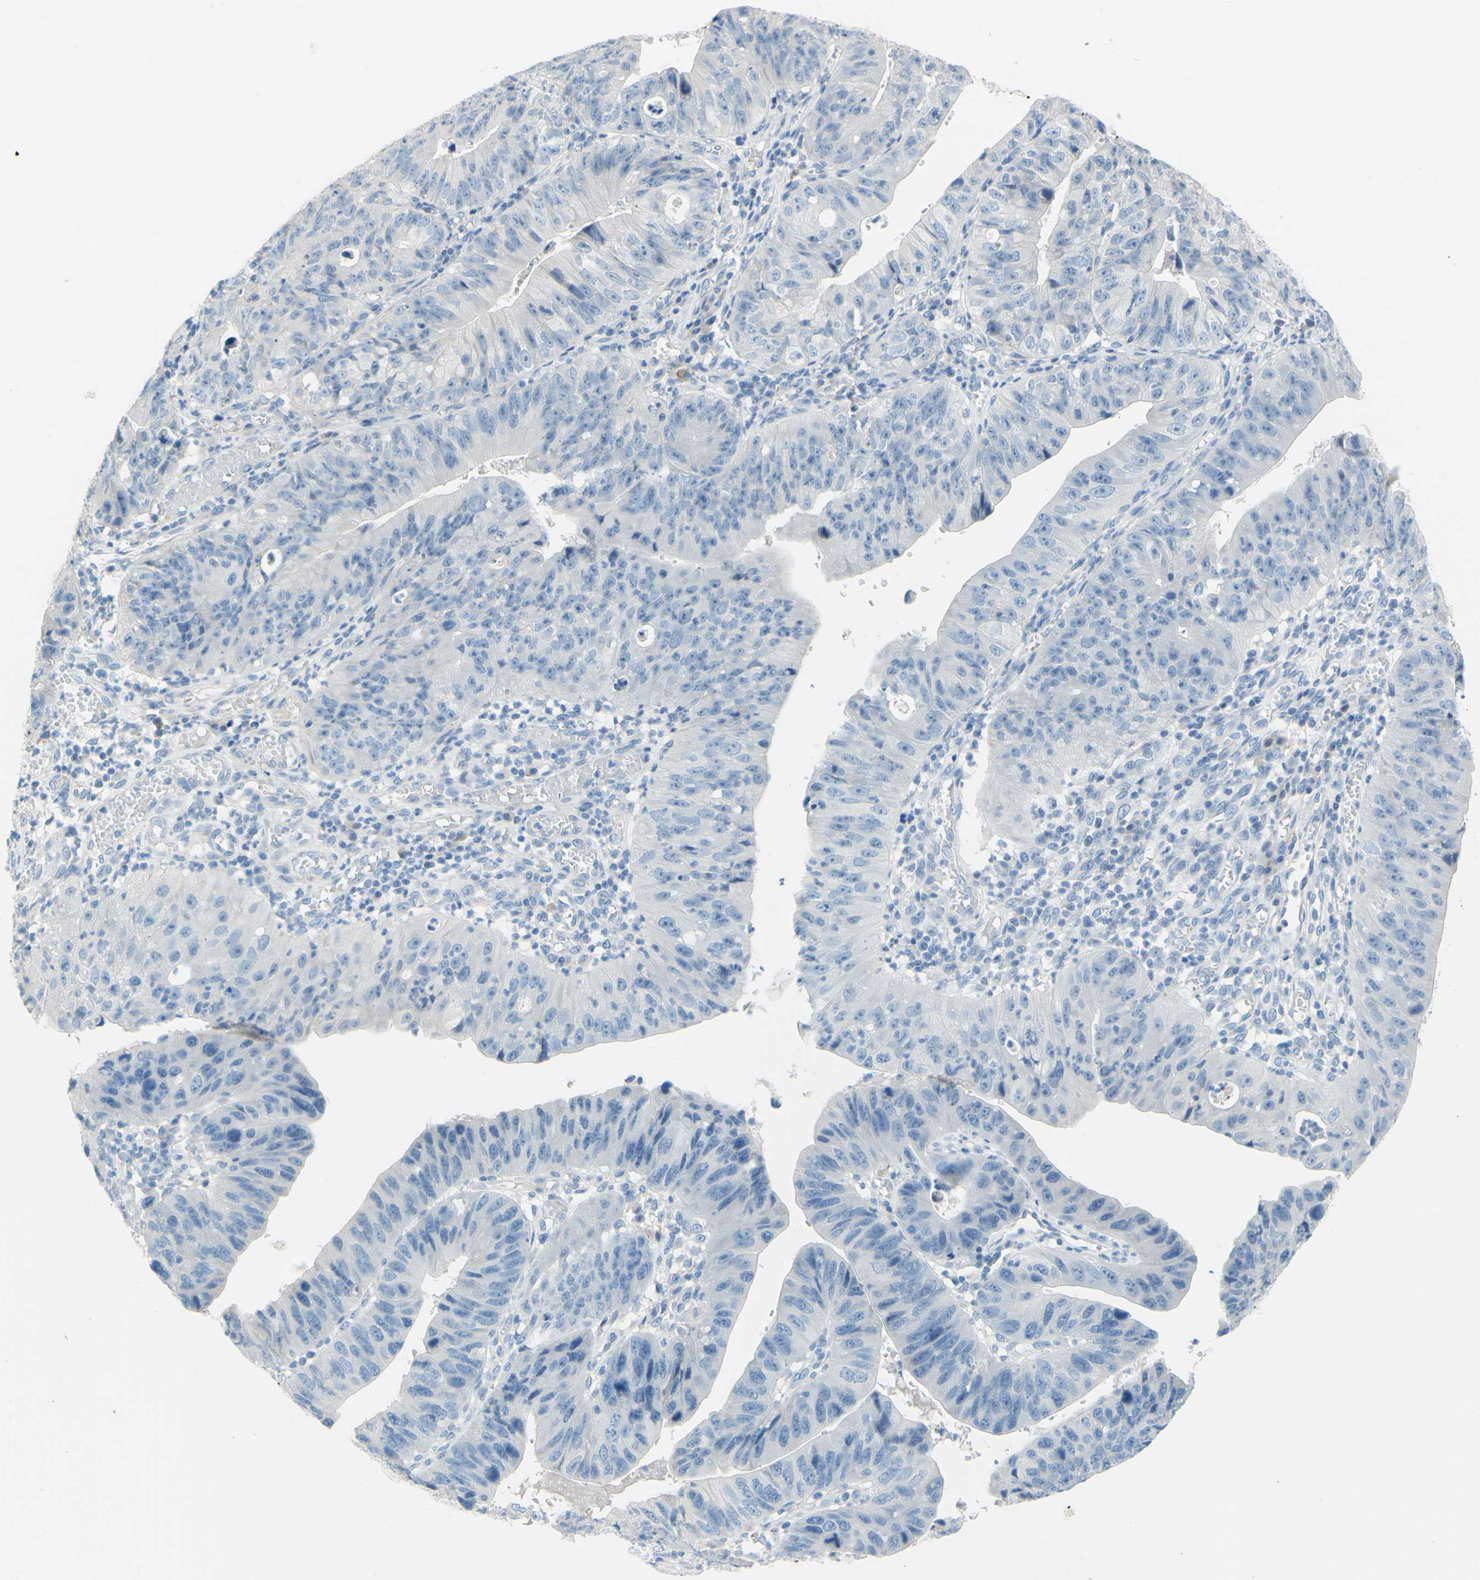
{"staining": {"intensity": "negative", "quantity": "none", "location": "none"}, "tissue": "stomach cancer", "cell_type": "Tumor cells", "image_type": "cancer", "snomed": [{"axis": "morphology", "description": "Adenocarcinoma, NOS"}, {"axis": "topography", "description": "Stomach"}], "caption": "The photomicrograph reveals no significant staining in tumor cells of stomach cancer (adenocarcinoma).", "gene": "SLC1A2", "patient": {"sex": "male", "age": 59}}